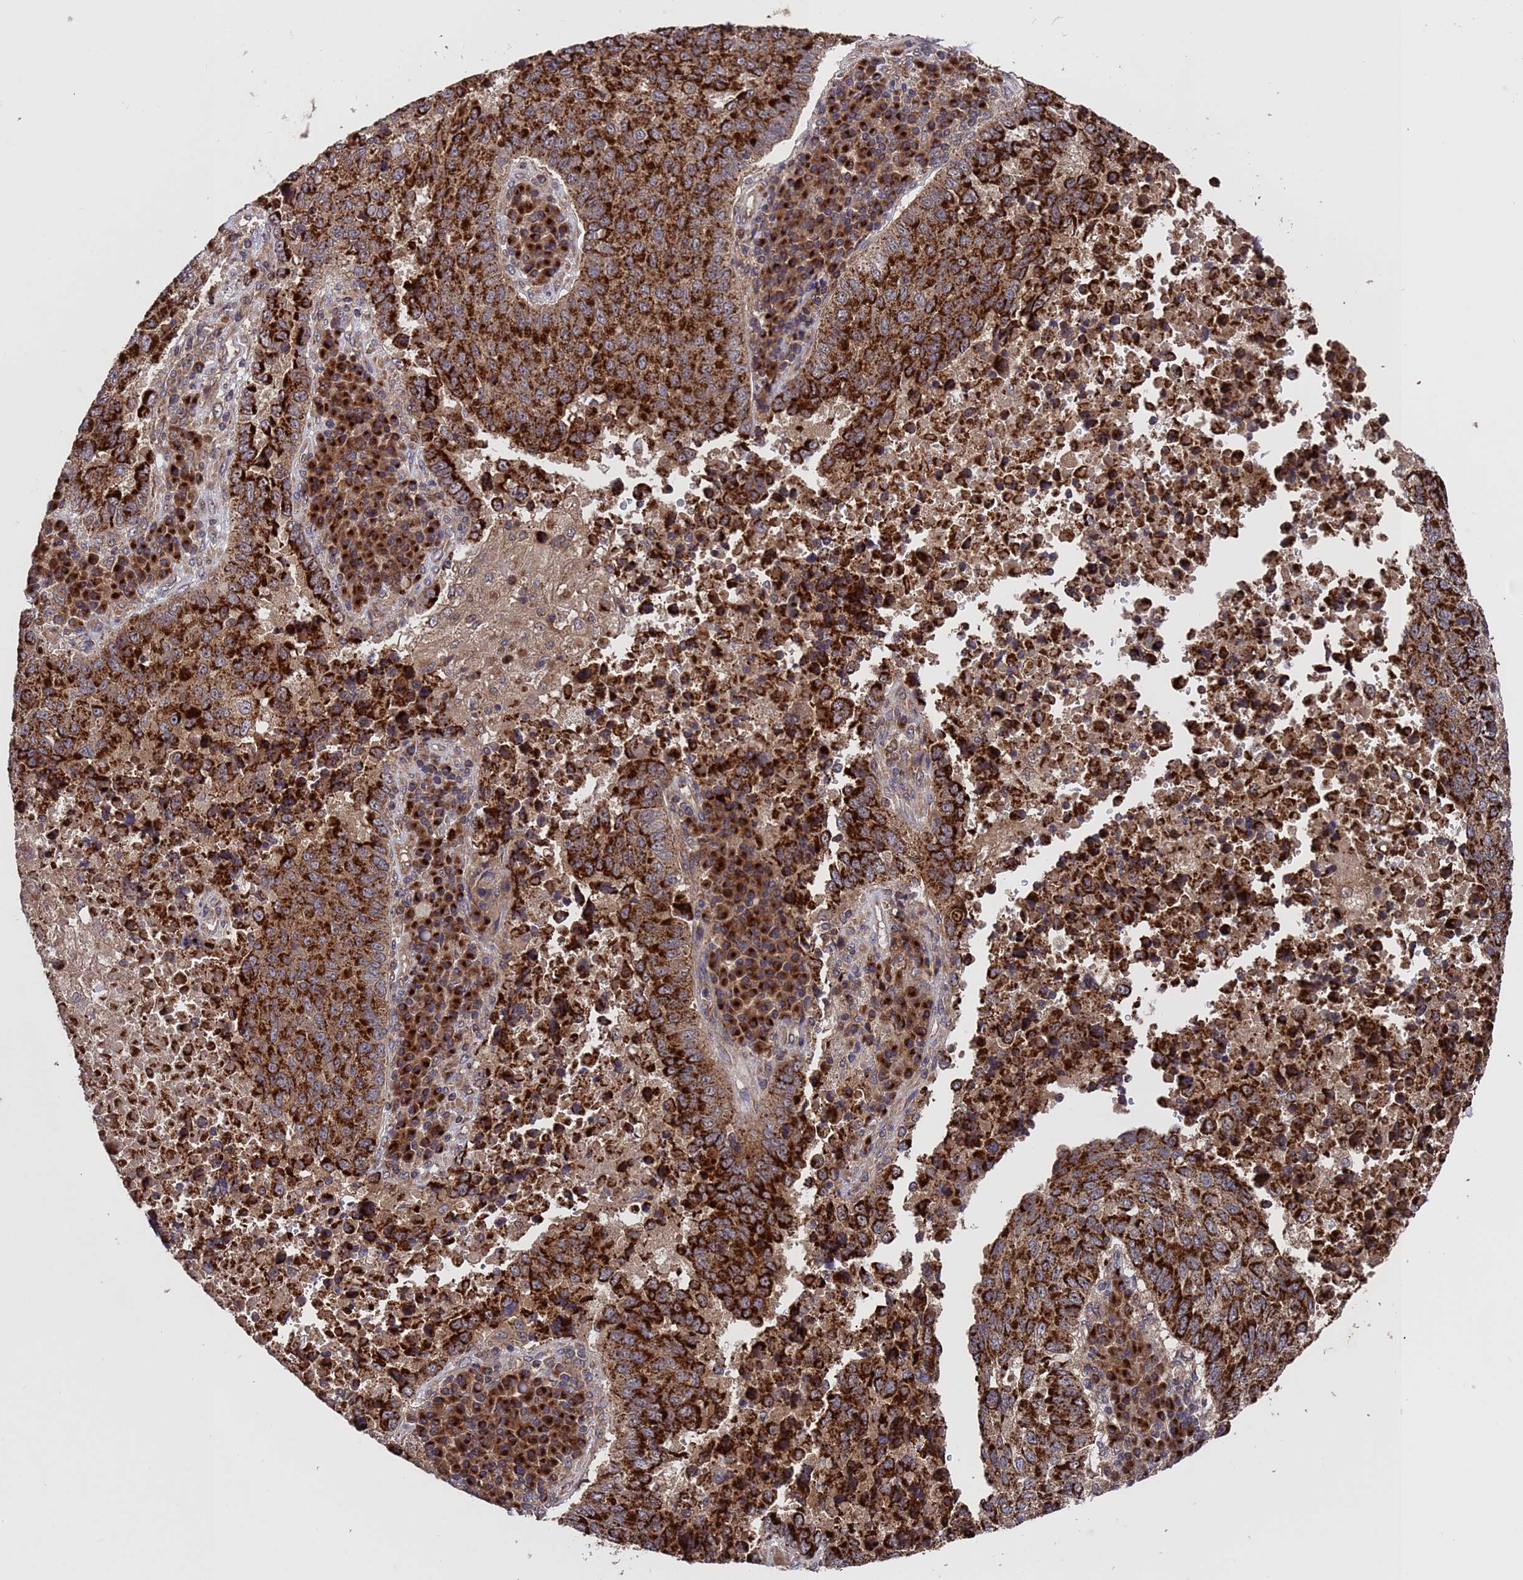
{"staining": {"intensity": "strong", "quantity": ">75%", "location": "cytoplasmic/membranous"}, "tissue": "lung cancer", "cell_type": "Tumor cells", "image_type": "cancer", "snomed": [{"axis": "morphology", "description": "Squamous cell carcinoma, NOS"}, {"axis": "topography", "description": "Lung"}], "caption": "IHC of lung squamous cell carcinoma demonstrates high levels of strong cytoplasmic/membranous positivity in about >75% of tumor cells.", "gene": "TSR3", "patient": {"sex": "male", "age": 73}}